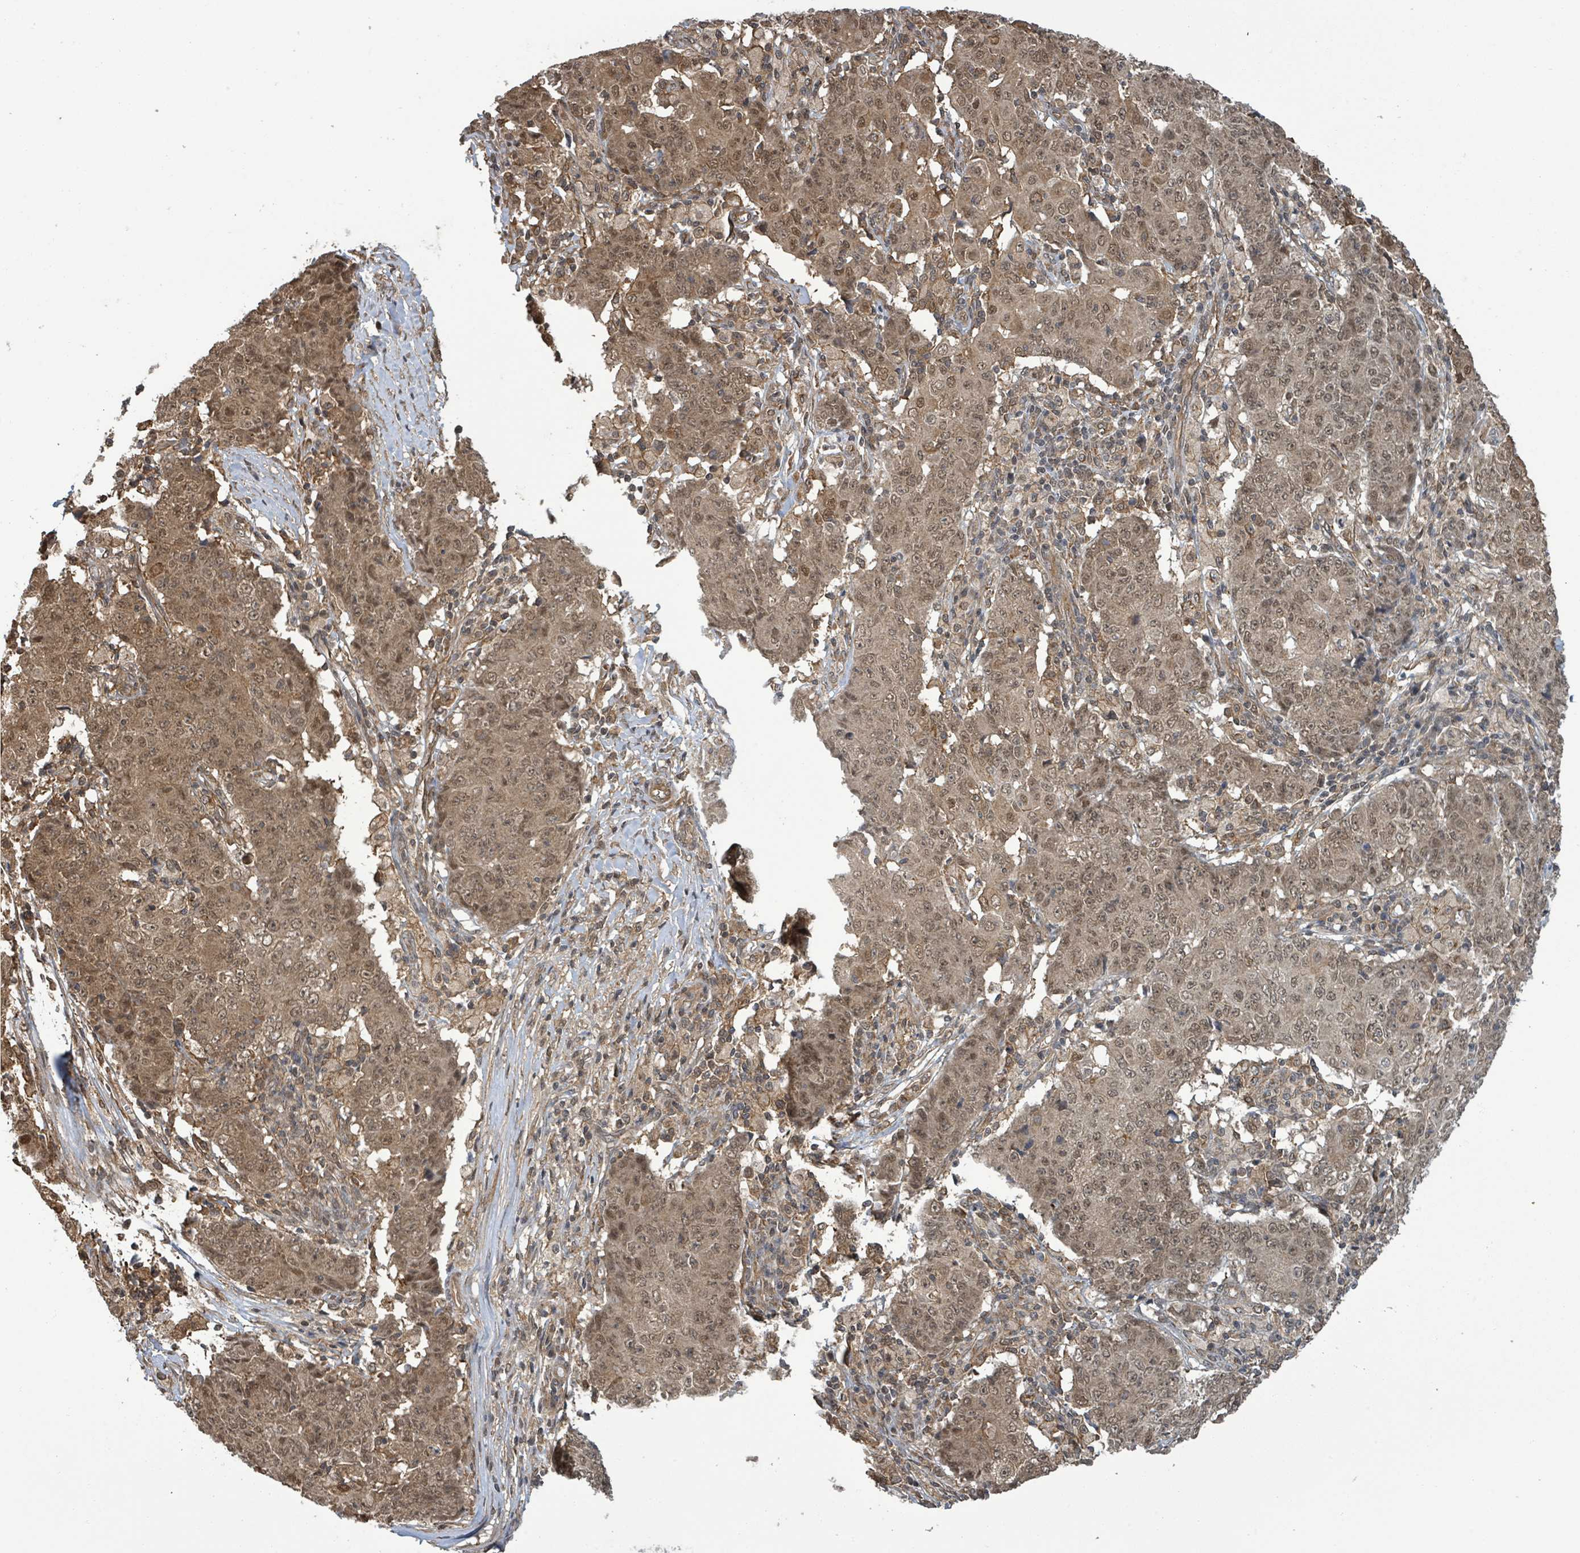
{"staining": {"intensity": "moderate", "quantity": ">75%", "location": "cytoplasmic/membranous,nuclear"}, "tissue": "ovarian cancer", "cell_type": "Tumor cells", "image_type": "cancer", "snomed": [{"axis": "morphology", "description": "Carcinoma, endometroid"}, {"axis": "topography", "description": "Ovary"}], "caption": "Ovarian cancer stained for a protein reveals moderate cytoplasmic/membranous and nuclear positivity in tumor cells.", "gene": "KLC1", "patient": {"sex": "female", "age": 42}}